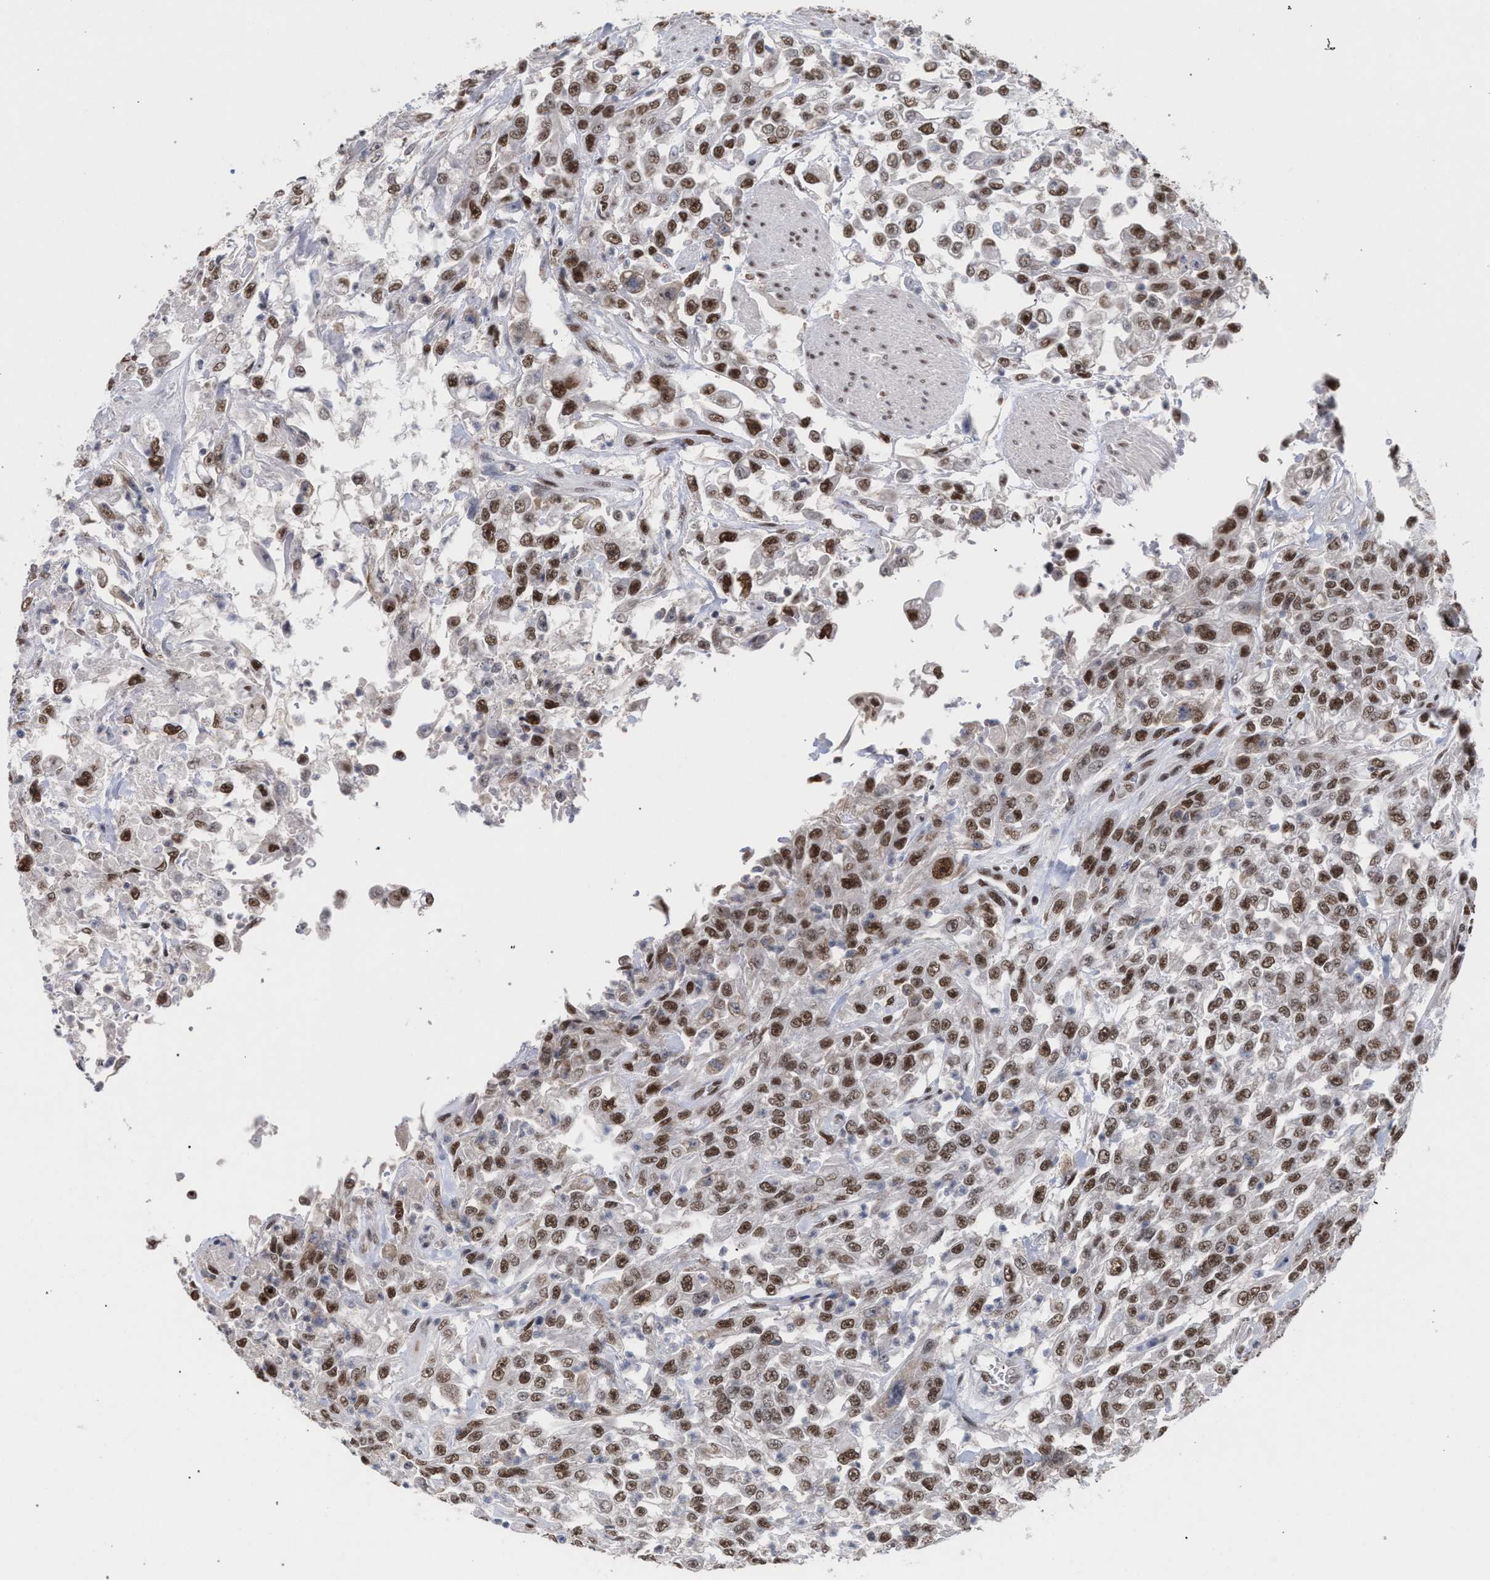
{"staining": {"intensity": "moderate", "quantity": ">75%", "location": "nuclear"}, "tissue": "urothelial cancer", "cell_type": "Tumor cells", "image_type": "cancer", "snomed": [{"axis": "morphology", "description": "Urothelial carcinoma, High grade"}, {"axis": "topography", "description": "Urinary bladder"}], "caption": "Human high-grade urothelial carcinoma stained for a protein (brown) reveals moderate nuclear positive expression in about >75% of tumor cells.", "gene": "SCAF4", "patient": {"sex": "male", "age": 46}}